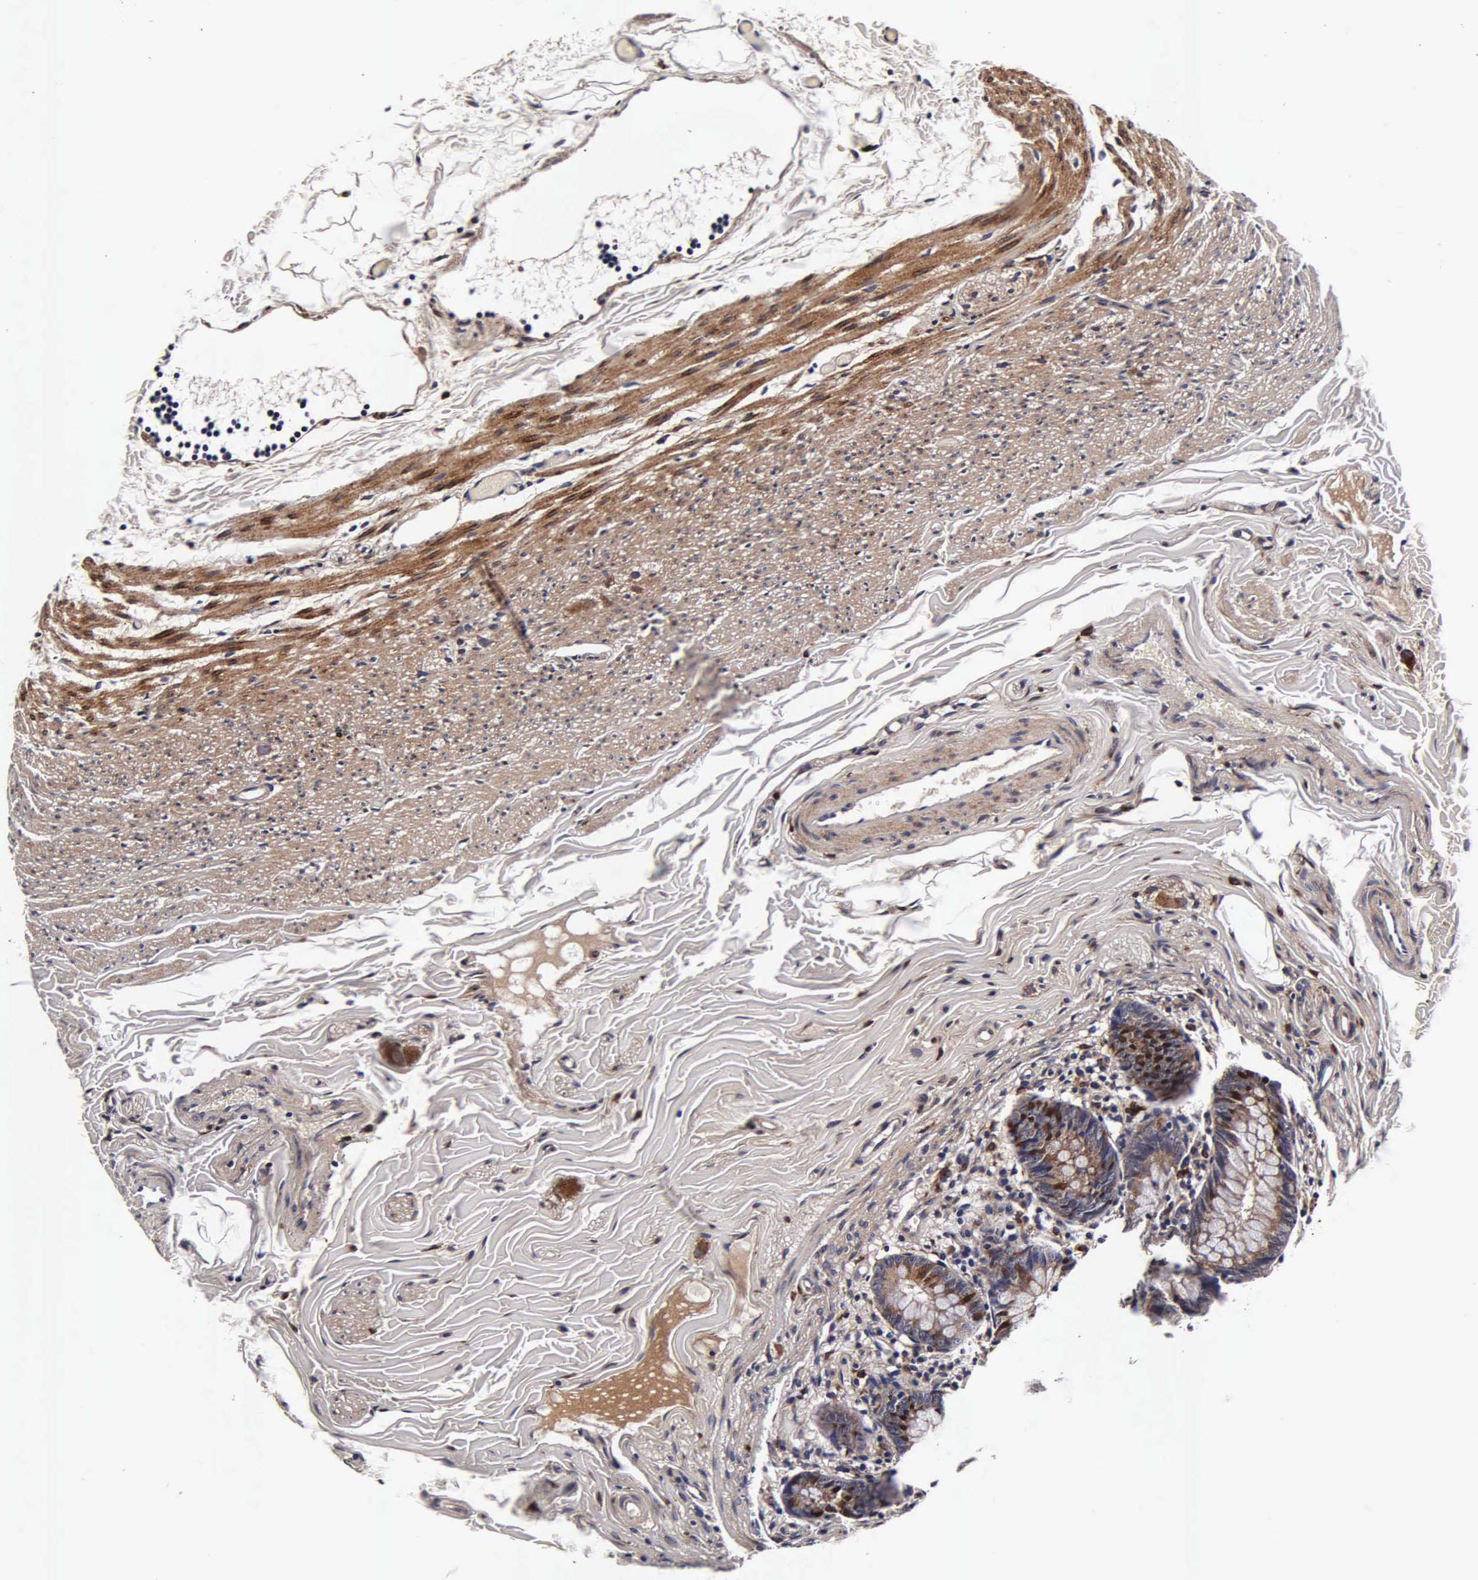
{"staining": {"intensity": "moderate", "quantity": "25%-75%", "location": "cytoplasmic/membranous"}, "tissue": "appendix", "cell_type": "Glandular cells", "image_type": "normal", "snomed": [{"axis": "morphology", "description": "Normal tissue, NOS"}, {"axis": "topography", "description": "Appendix"}], "caption": "Immunohistochemistry image of unremarkable appendix: human appendix stained using immunohistochemistry (IHC) reveals medium levels of moderate protein expression localized specifically in the cytoplasmic/membranous of glandular cells, appearing as a cytoplasmic/membranous brown color.", "gene": "CST3", "patient": {"sex": "male", "age": 7}}